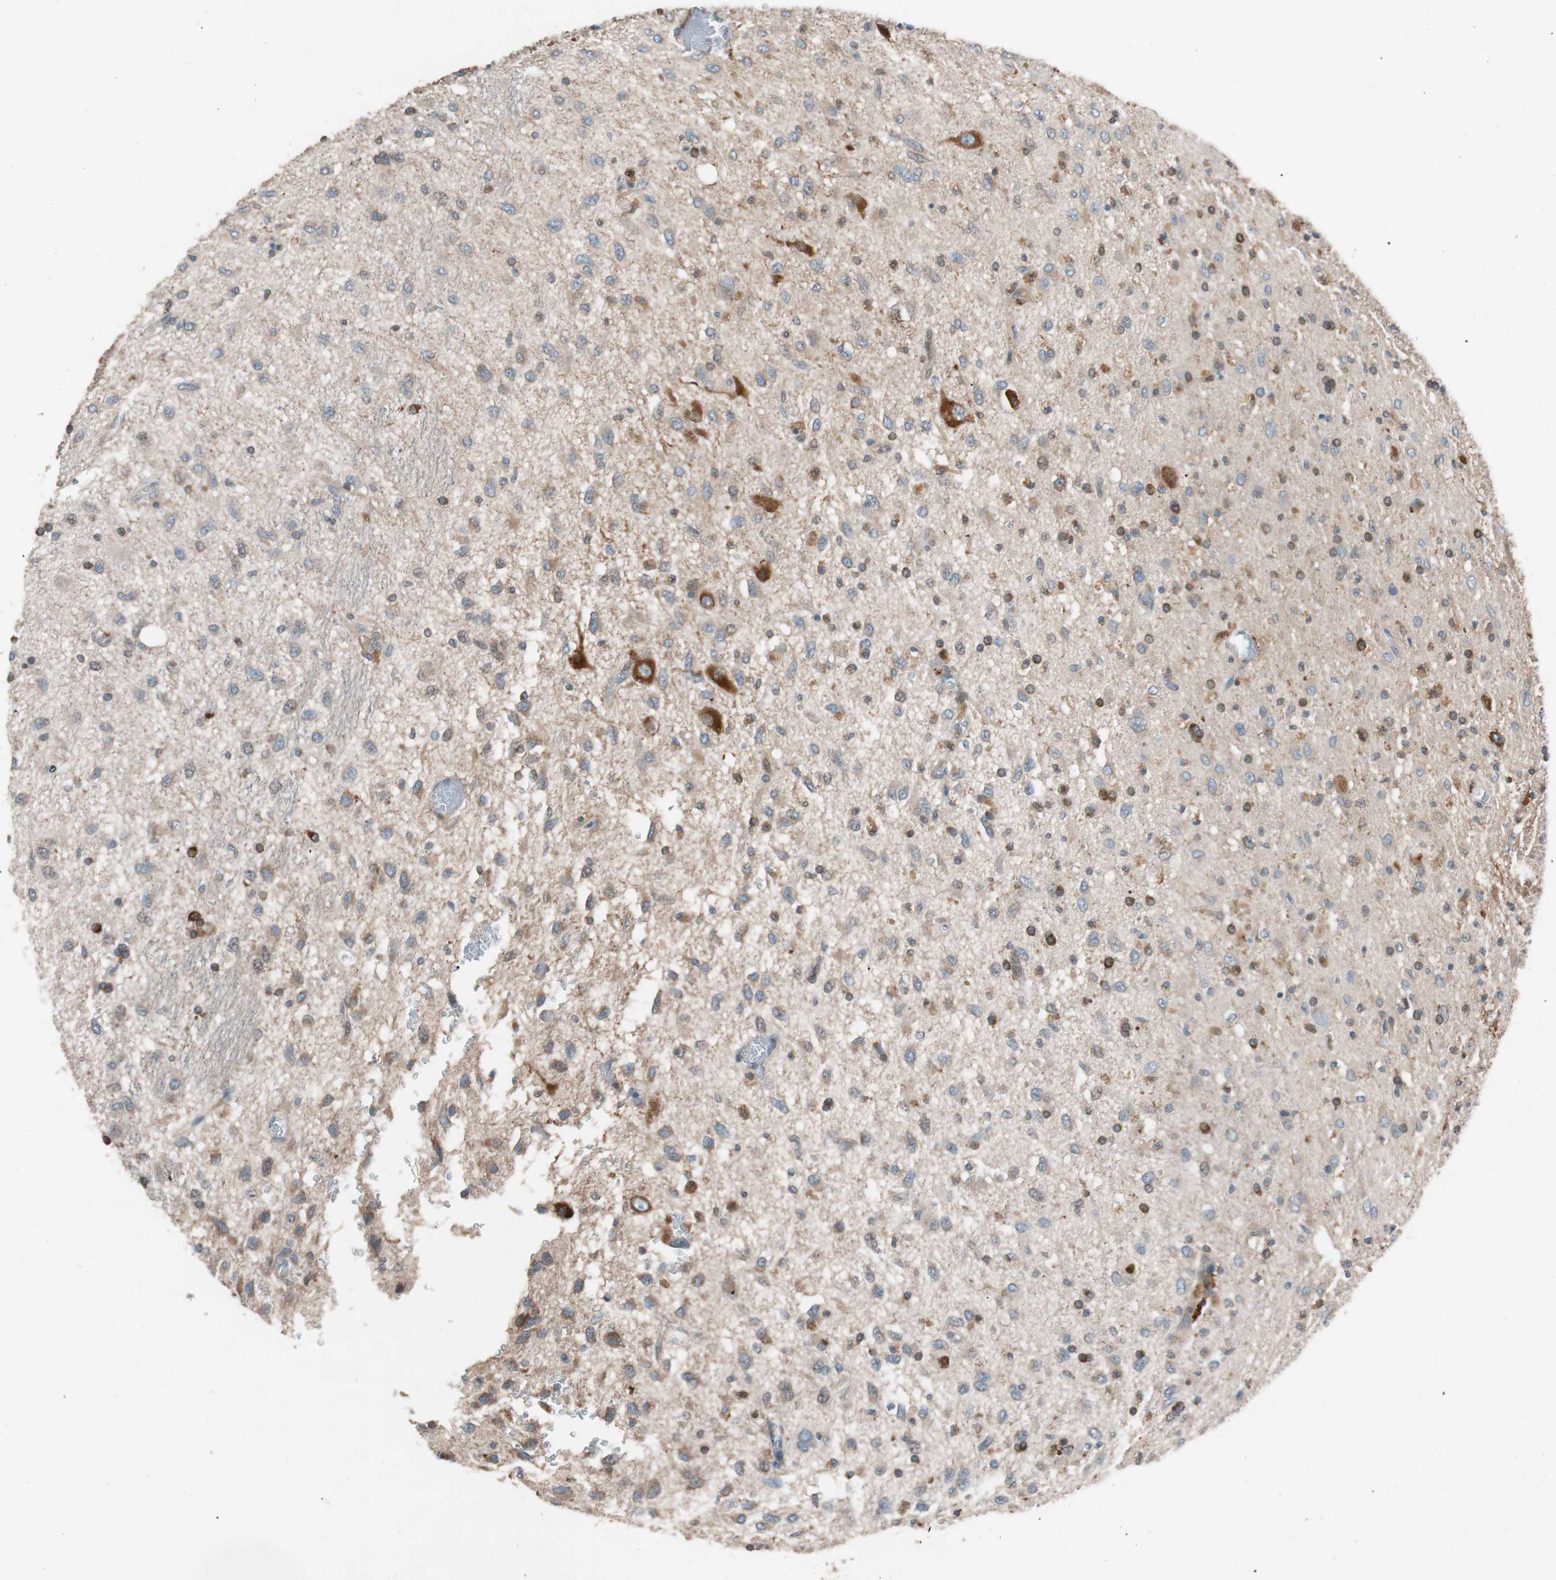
{"staining": {"intensity": "moderate", "quantity": "25%-75%", "location": "cytoplasmic/membranous"}, "tissue": "glioma", "cell_type": "Tumor cells", "image_type": "cancer", "snomed": [{"axis": "morphology", "description": "Glioma, malignant, Low grade"}, {"axis": "topography", "description": "Brain"}], "caption": "Glioma stained for a protein (brown) displays moderate cytoplasmic/membranous positive staining in approximately 25%-75% of tumor cells.", "gene": "FAAH", "patient": {"sex": "male", "age": 77}}